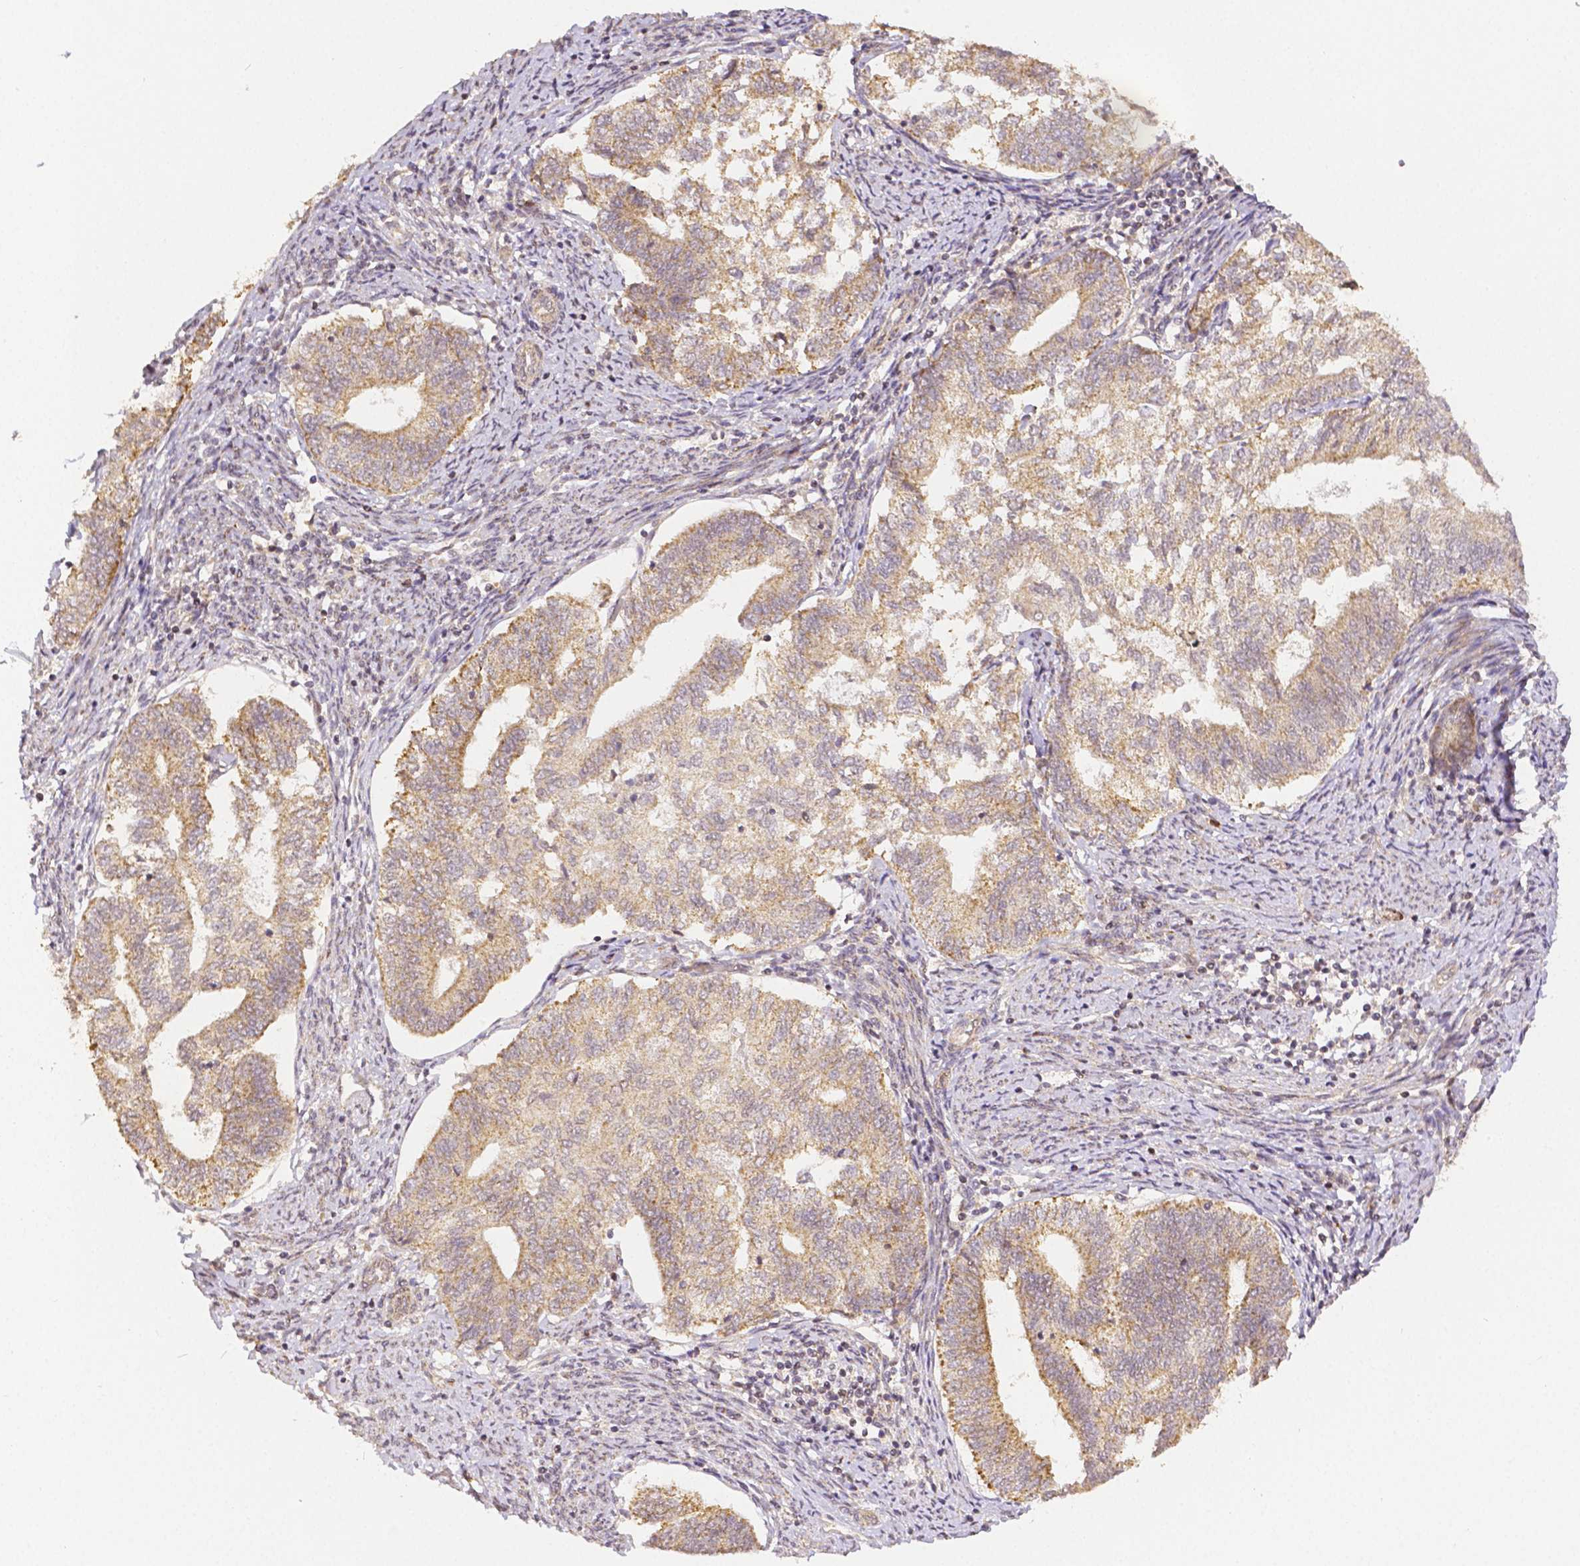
{"staining": {"intensity": "moderate", "quantity": ">75%", "location": "cytoplasmic/membranous"}, "tissue": "endometrial cancer", "cell_type": "Tumor cells", "image_type": "cancer", "snomed": [{"axis": "morphology", "description": "Adenocarcinoma, NOS"}, {"axis": "topography", "description": "Endometrium"}], "caption": "Protein staining of adenocarcinoma (endometrial) tissue reveals moderate cytoplasmic/membranous positivity in about >75% of tumor cells.", "gene": "RHOT1", "patient": {"sex": "female", "age": 65}}